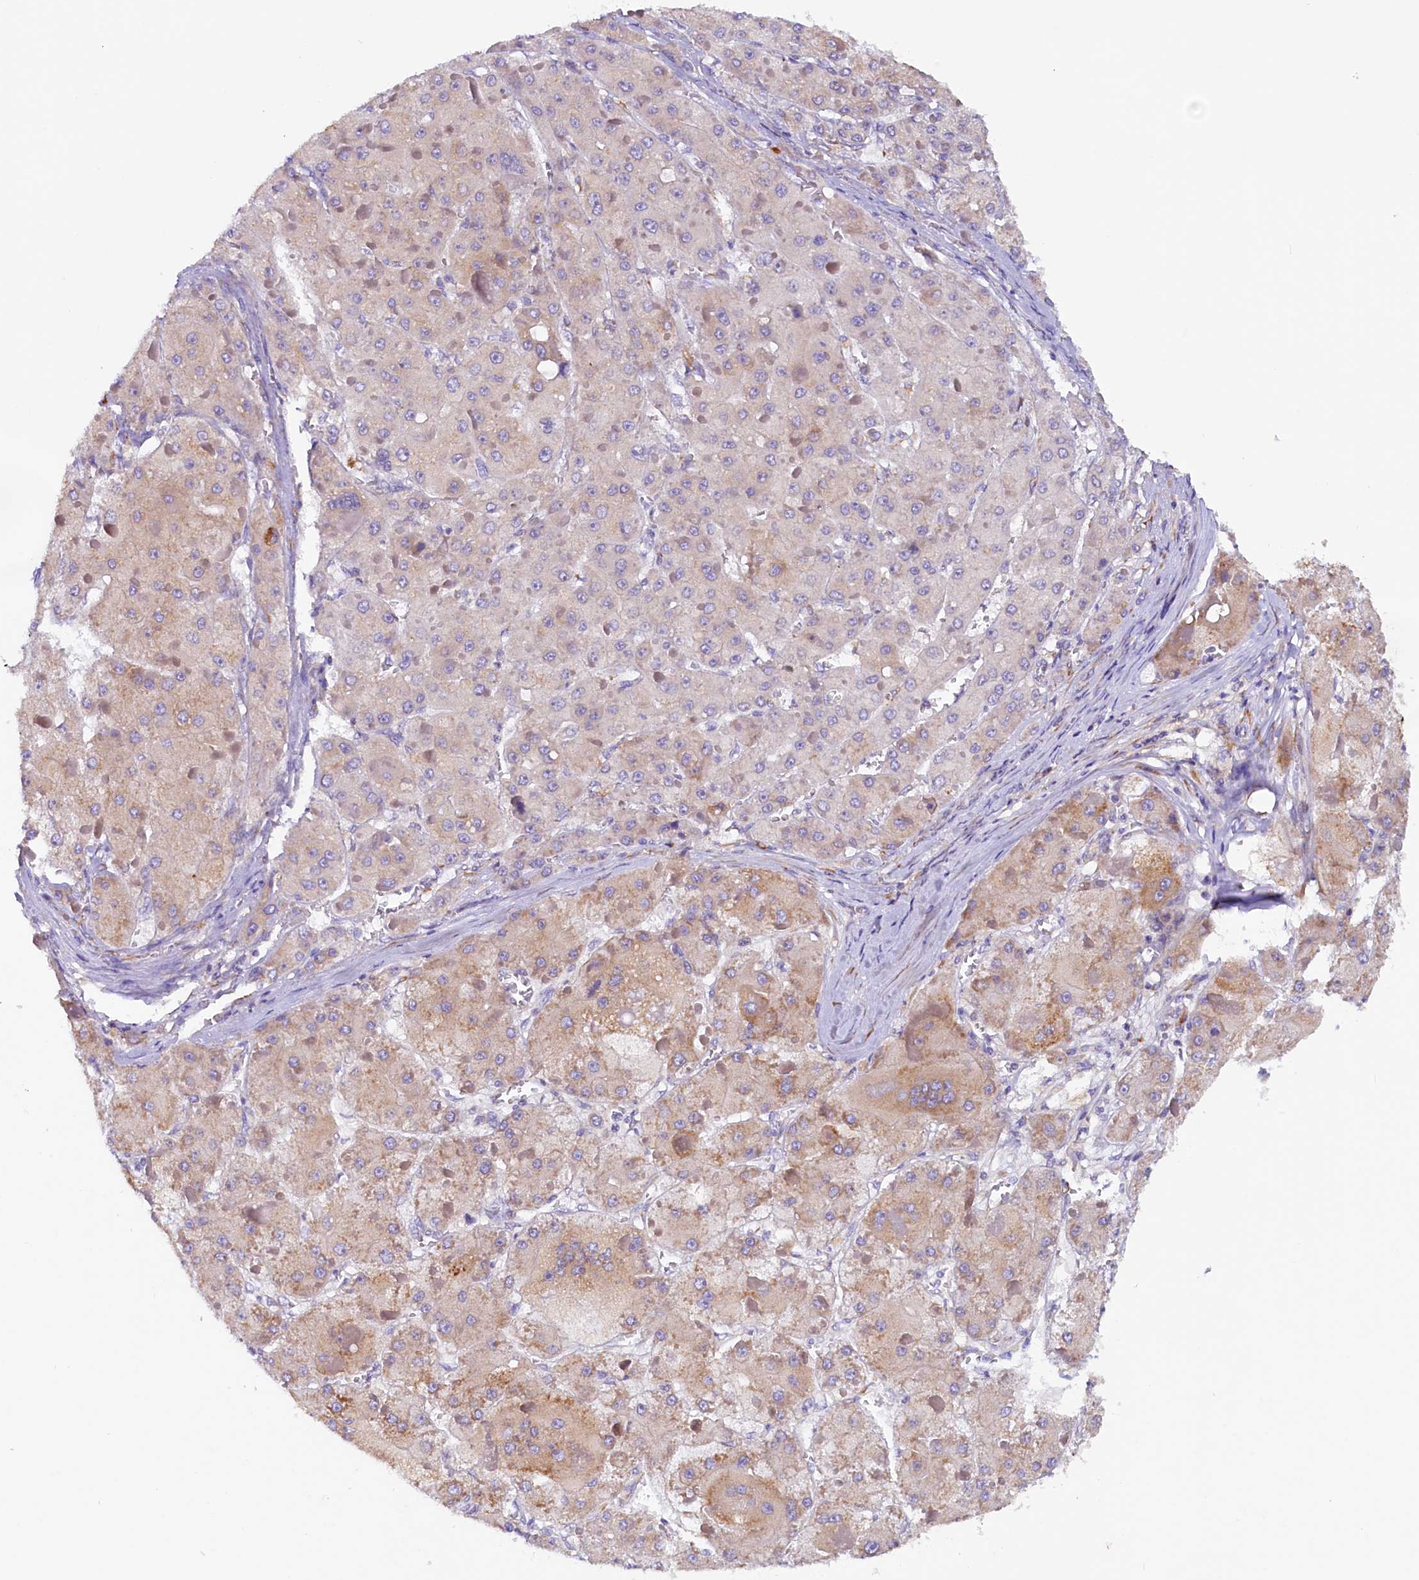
{"staining": {"intensity": "moderate", "quantity": "25%-75%", "location": "cytoplasmic/membranous"}, "tissue": "liver cancer", "cell_type": "Tumor cells", "image_type": "cancer", "snomed": [{"axis": "morphology", "description": "Carcinoma, Hepatocellular, NOS"}, {"axis": "topography", "description": "Liver"}], "caption": "Moderate cytoplasmic/membranous staining for a protein is seen in approximately 25%-75% of tumor cells of liver cancer using IHC.", "gene": "SSC5D", "patient": {"sex": "female", "age": 73}}